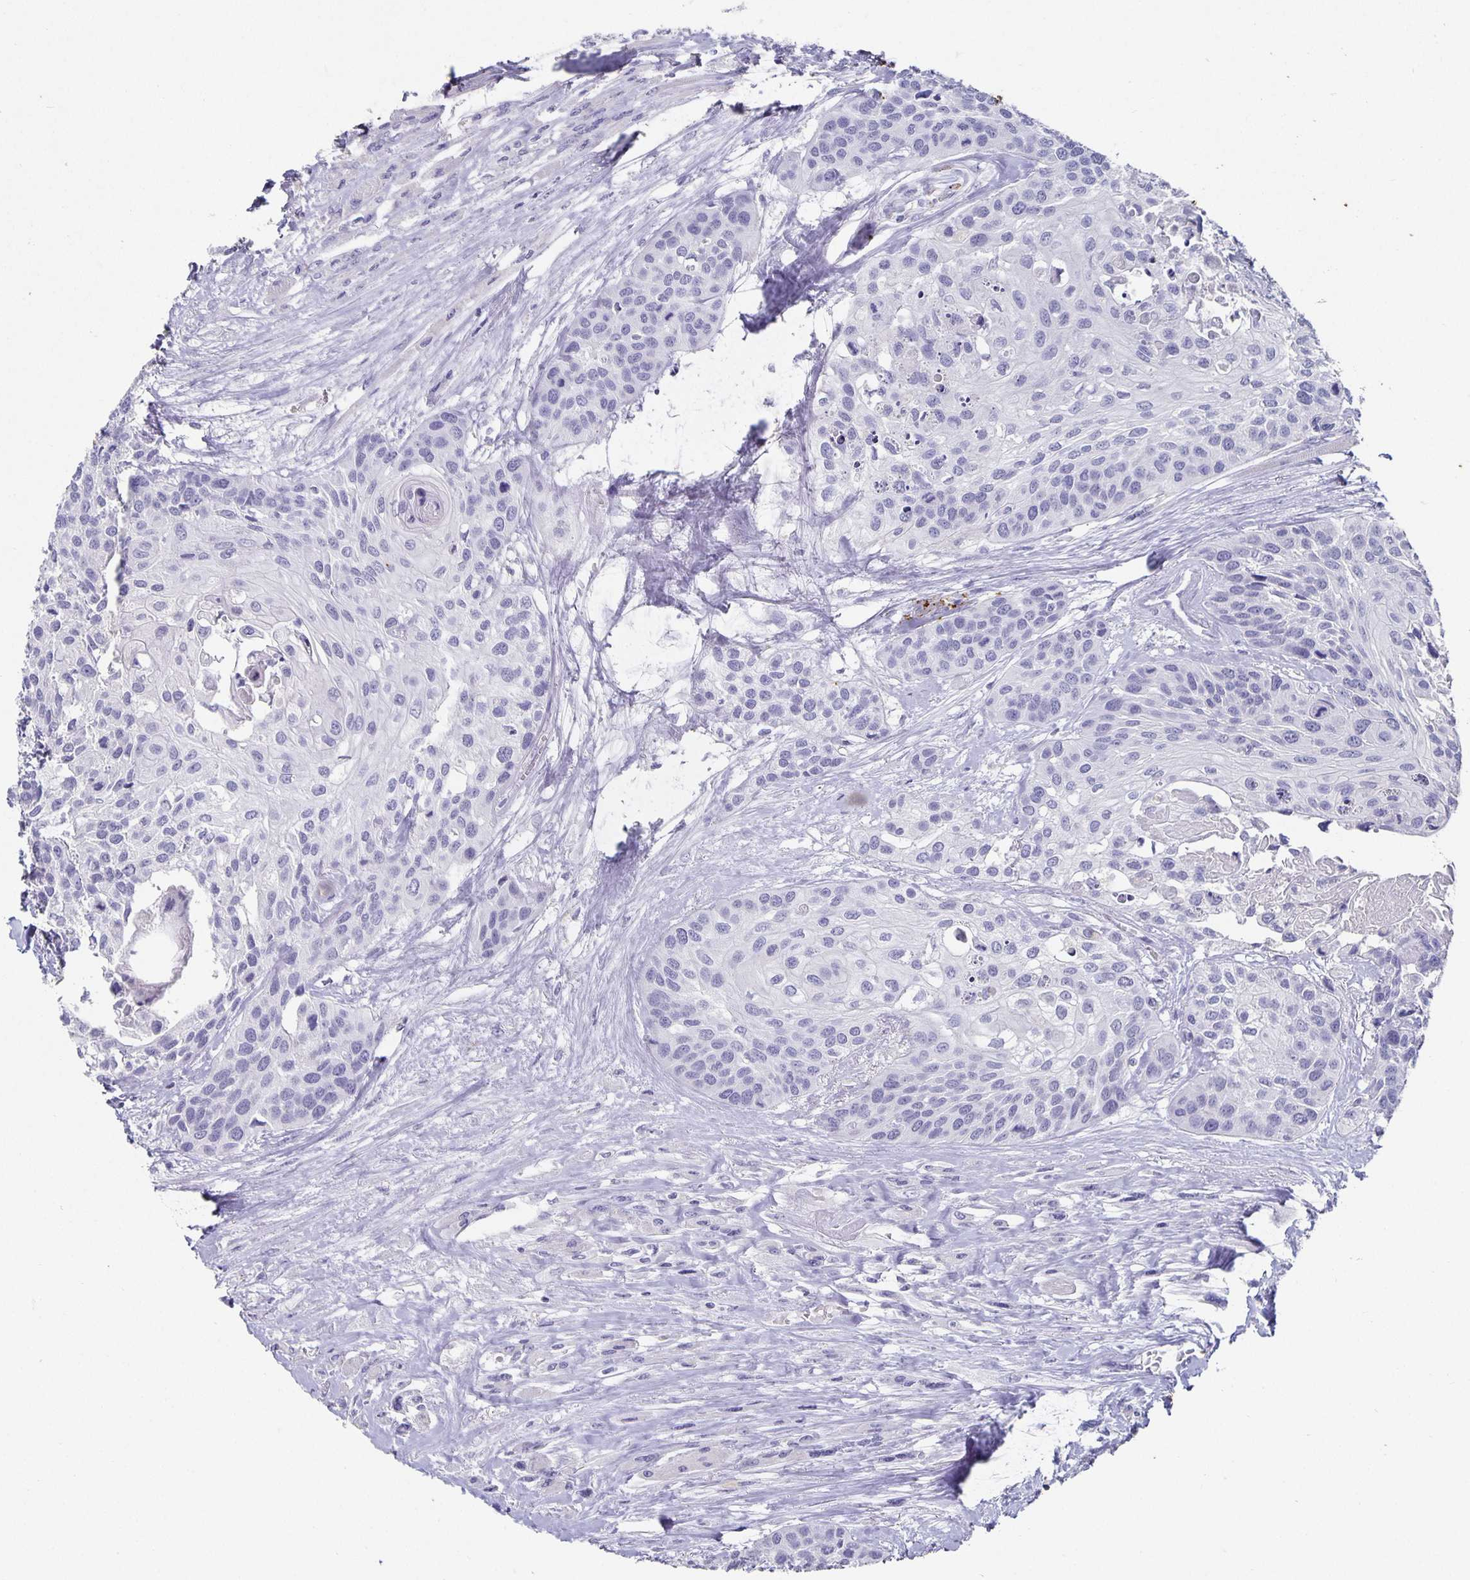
{"staining": {"intensity": "negative", "quantity": "none", "location": "none"}, "tissue": "head and neck cancer", "cell_type": "Tumor cells", "image_type": "cancer", "snomed": [{"axis": "morphology", "description": "Squamous cell carcinoma, NOS"}, {"axis": "topography", "description": "Head-Neck"}], "caption": "An immunohistochemistry (IHC) photomicrograph of head and neck cancer is shown. There is no staining in tumor cells of head and neck cancer.", "gene": "CHGA", "patient": {"sex": "female", "age": 50}}